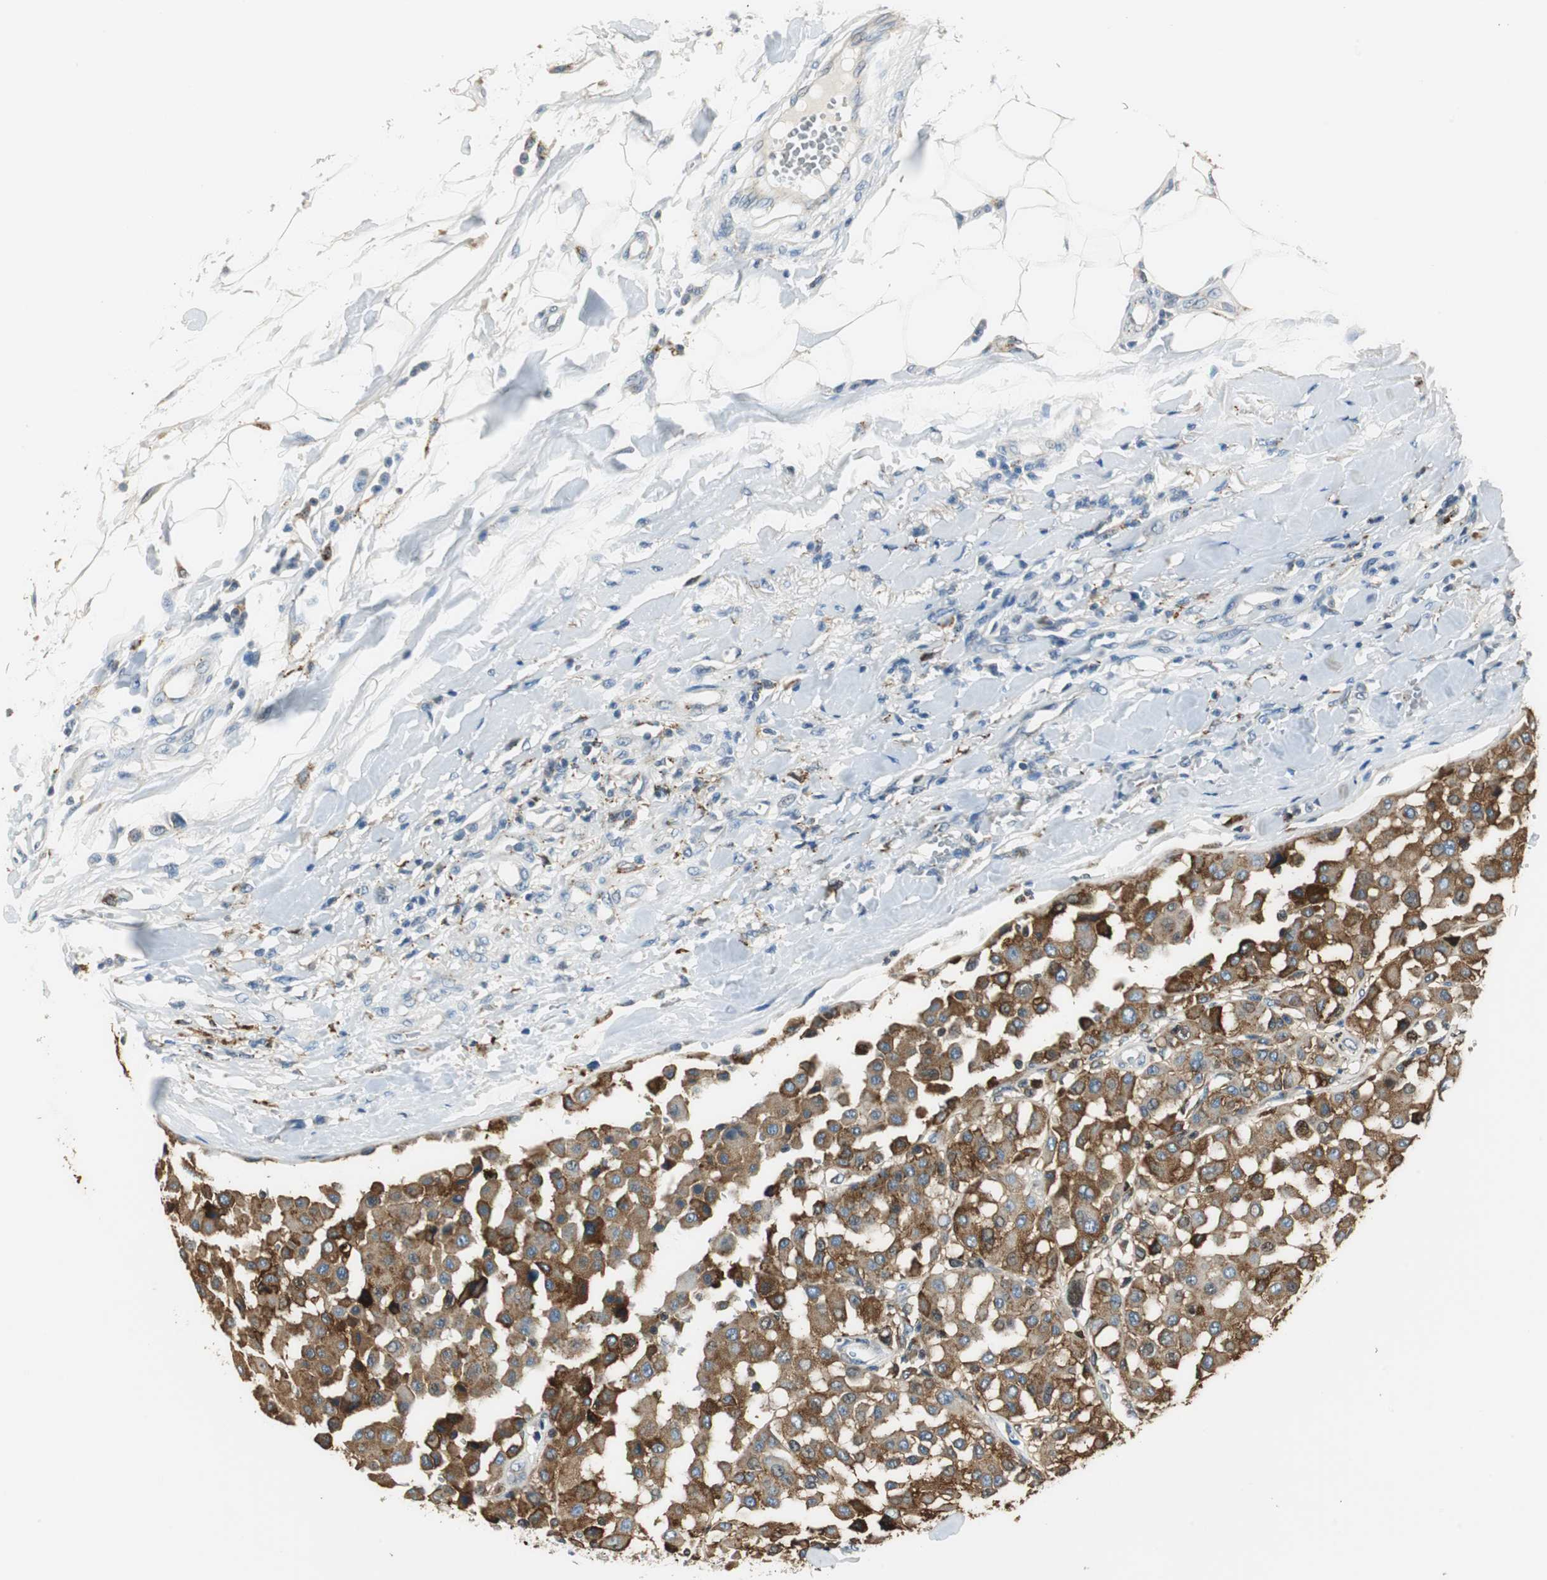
{"staining": {"intensity": "strong", "quantity": ">75%", "location": "cytoplasmic/membranous"}, "tissue": "melanoma", "cell_type": "Tumor cells", "image_type": "cancer", "snomed": [{"axis": "morphology", "description": "Malignant melanoma, Metastatic site"}, {"axis": "topography", "description": "Soft tissue"}], "caption": "Tumor cells demonstrate strong cytoplasmic/membranous positivity in about >75% of cells in melanoma.", "gene": "NIT1", "patient": {"sex": "male", "age": 41}}